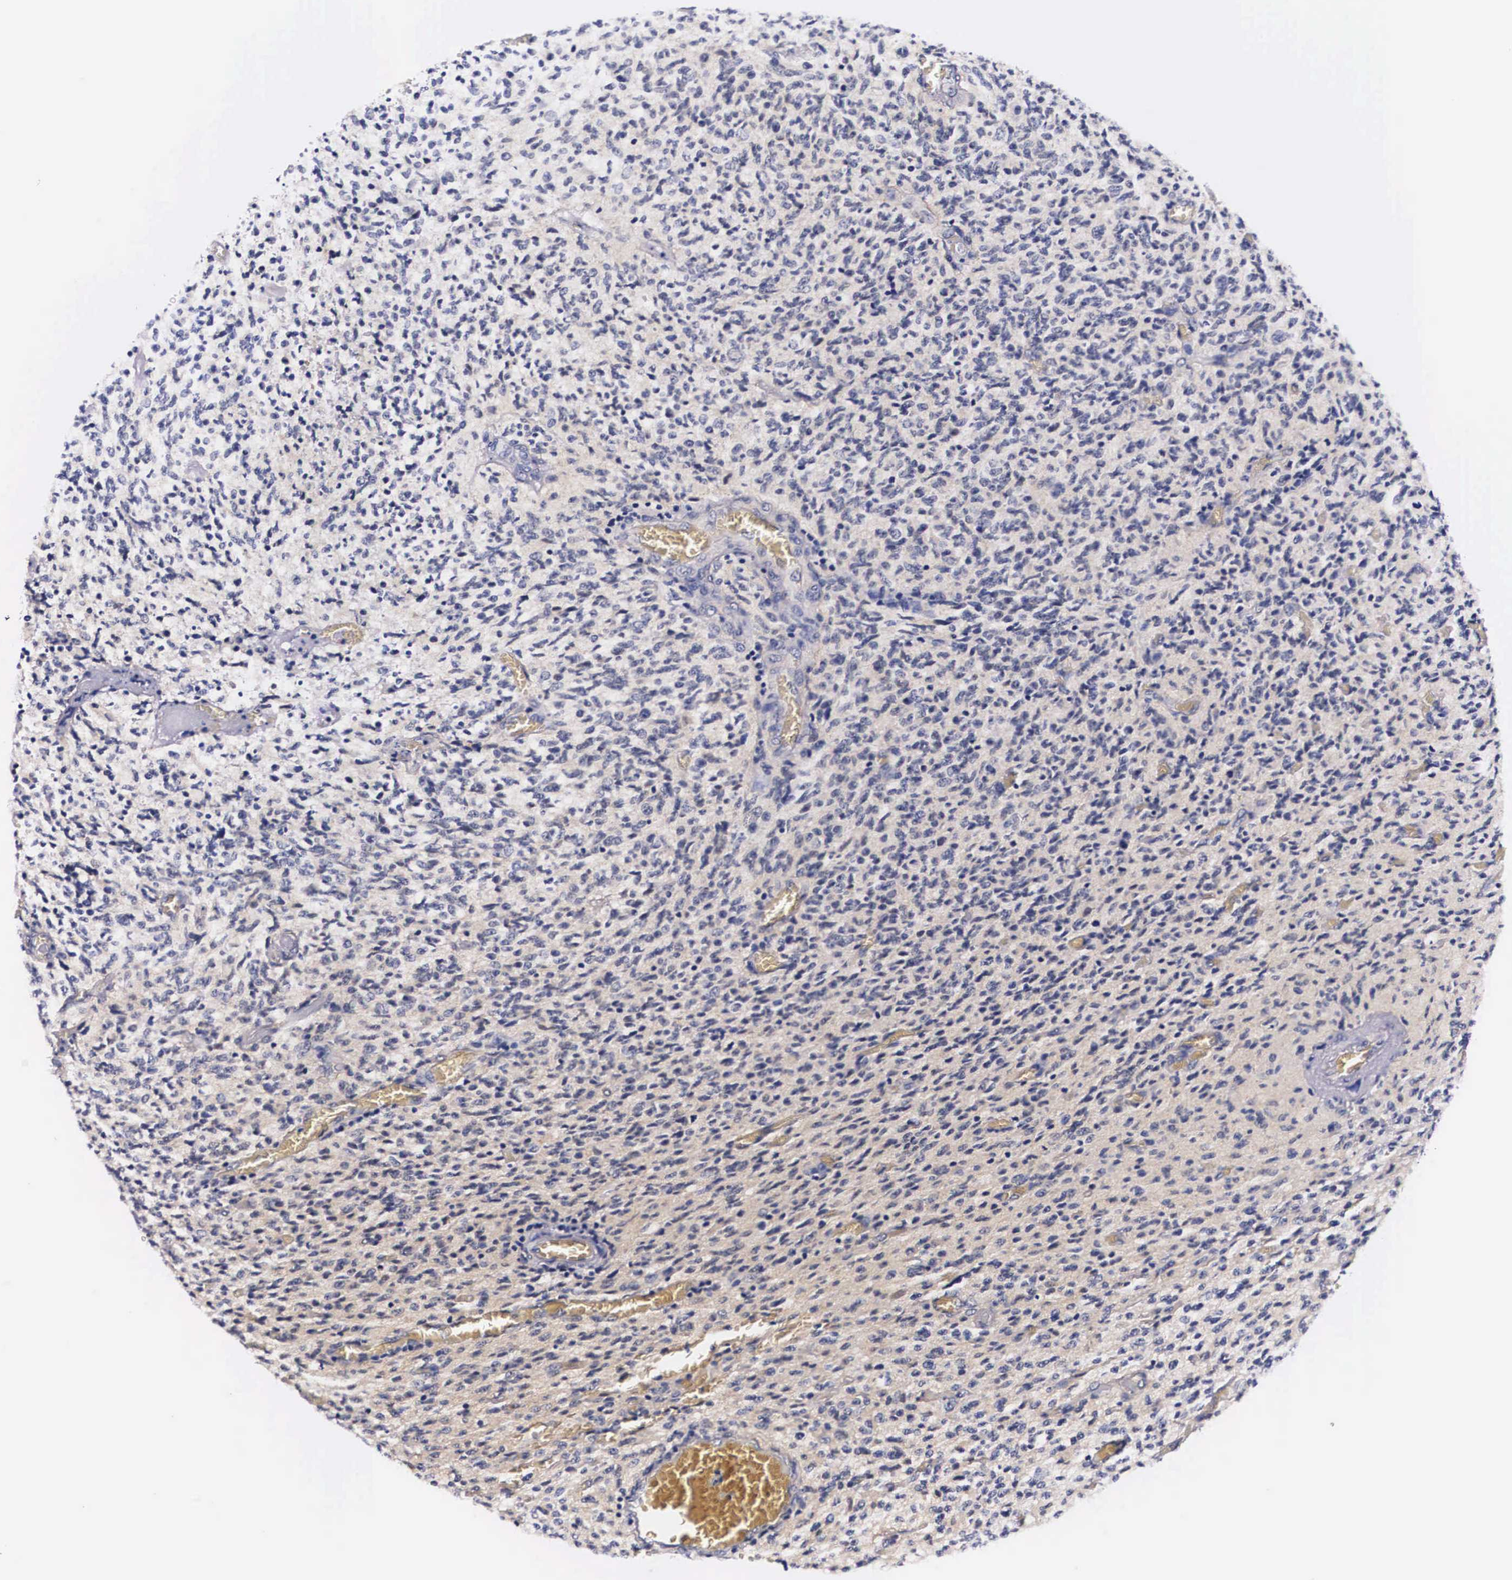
{"staining": {"intensity": "negative", "quantity": "none", "location": "none"}, "tissue": "glioma", "cell_type": "Tumor cells", "image_type": "cancer", "snomed": [{"axis": "morphology", "description": "Glioma, malignant, High grade"}, {"axis": "topography", "description": "Brain"}], "caption": "Immunohistochemical staining of human high-grade glioma (malignant) exhibits no significant positivity in tumor cells. The staining was performed using DAB (3,3'-diaminobenzidine) to visualize the protein expression in brown, while the nuclei were stained in blue with hematoxylin (Magnification: 20x).", "gene": "PHETA2", "patient": {"sex": "male", "age": 56}}